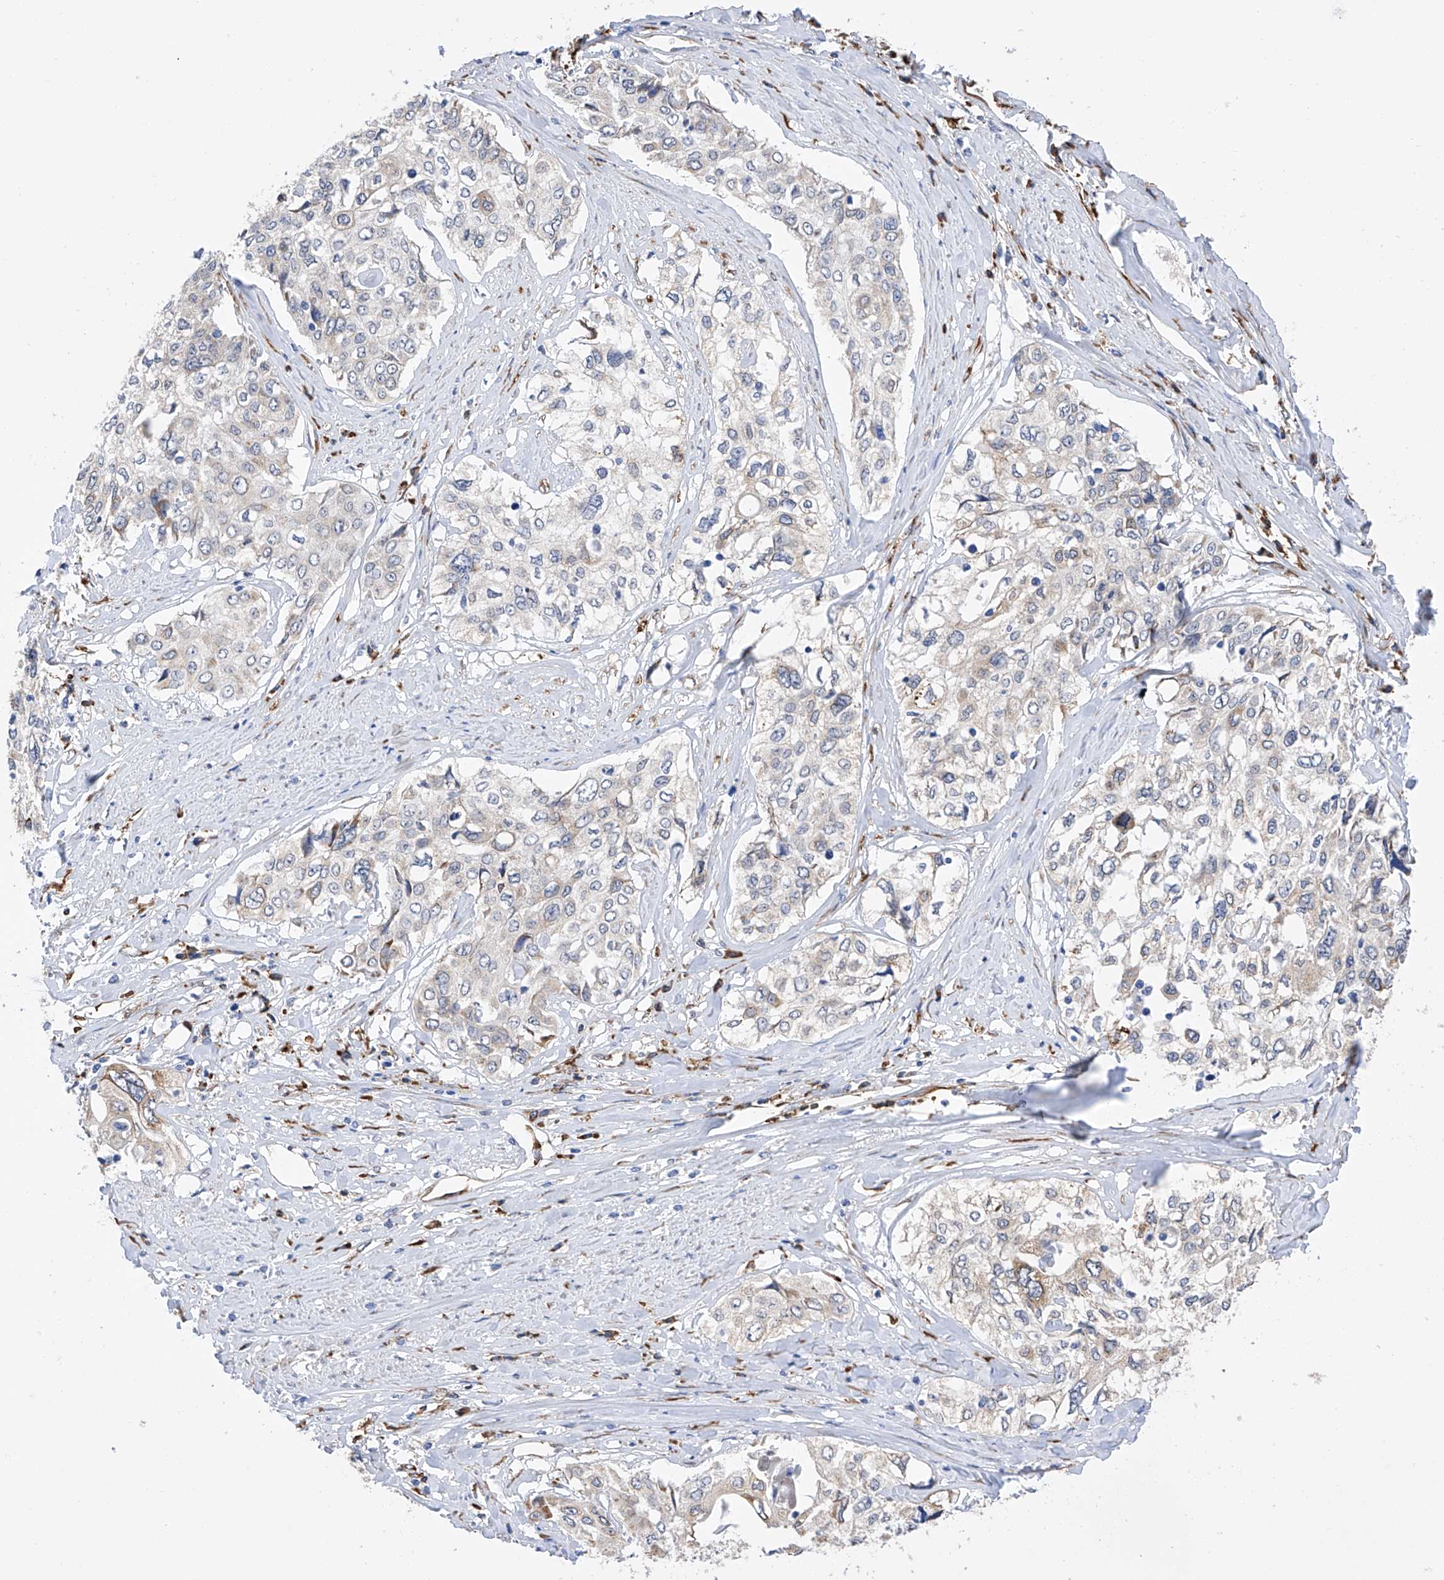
{"staining": {"intensity": "negative", "quantity": "none", "location": "none"}, "tissue": "cervical cancer", "cell_type": "Tumor cells", "image_type": "cancer", "snomed": [{"axis": "morphology", "description": "Squamous cell carcinoma, NOS"}, {"axis": "topography", "description": "Cervix"}], "caption": "Tumor cells show no significant protein positivity in cervical cancer (squamous cell carcinoma). Nuclei are stained in blue.", "gene": "PDIA5", "patient": {"sex": "female", "age": 31}}